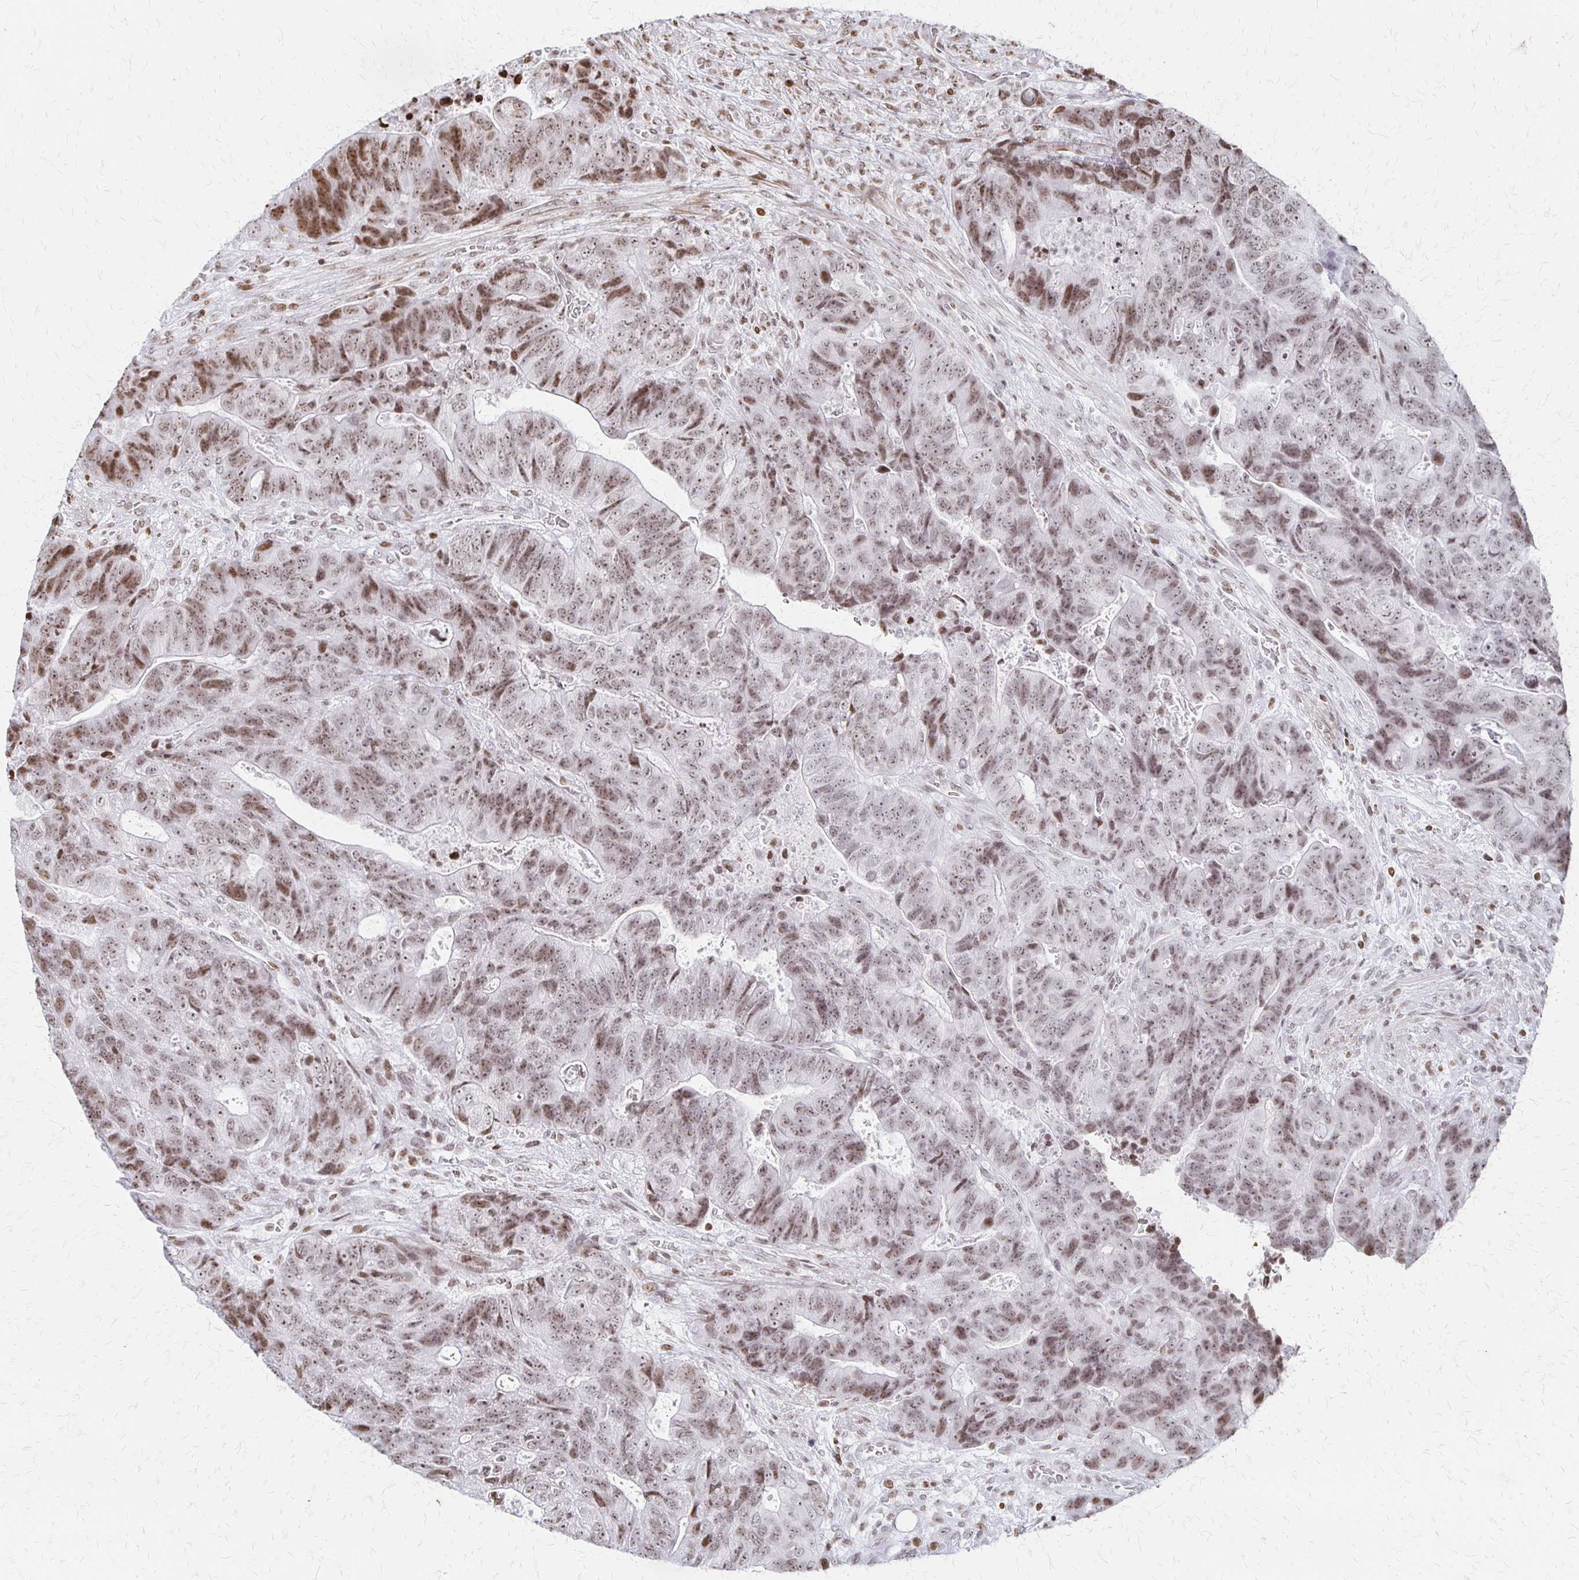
{"staining": {"intensity": "moderate", "quantity": ">75%", "location": "nuclear"}, "tissue": "colorectal cancer", "cell_type": "Tumor cells", "image_type": "cancer", "snomed": [{"axis": "morphology", "description": "Normal tissue, NOS"}, {"axis": "morphology", "description": "Adenocarcinoma, NOS"}, {"axis": "topography", "description": "Colon"}], "caption": "Immunohistochemical staining of human colorectal cancer (adenocarcinoma) reveals medium levels of moderate nuclear protein positivity in approximately >75% of tumor cells.", "gene": "ZNF280C", "patient": {"sex": "female", "age": 48}}